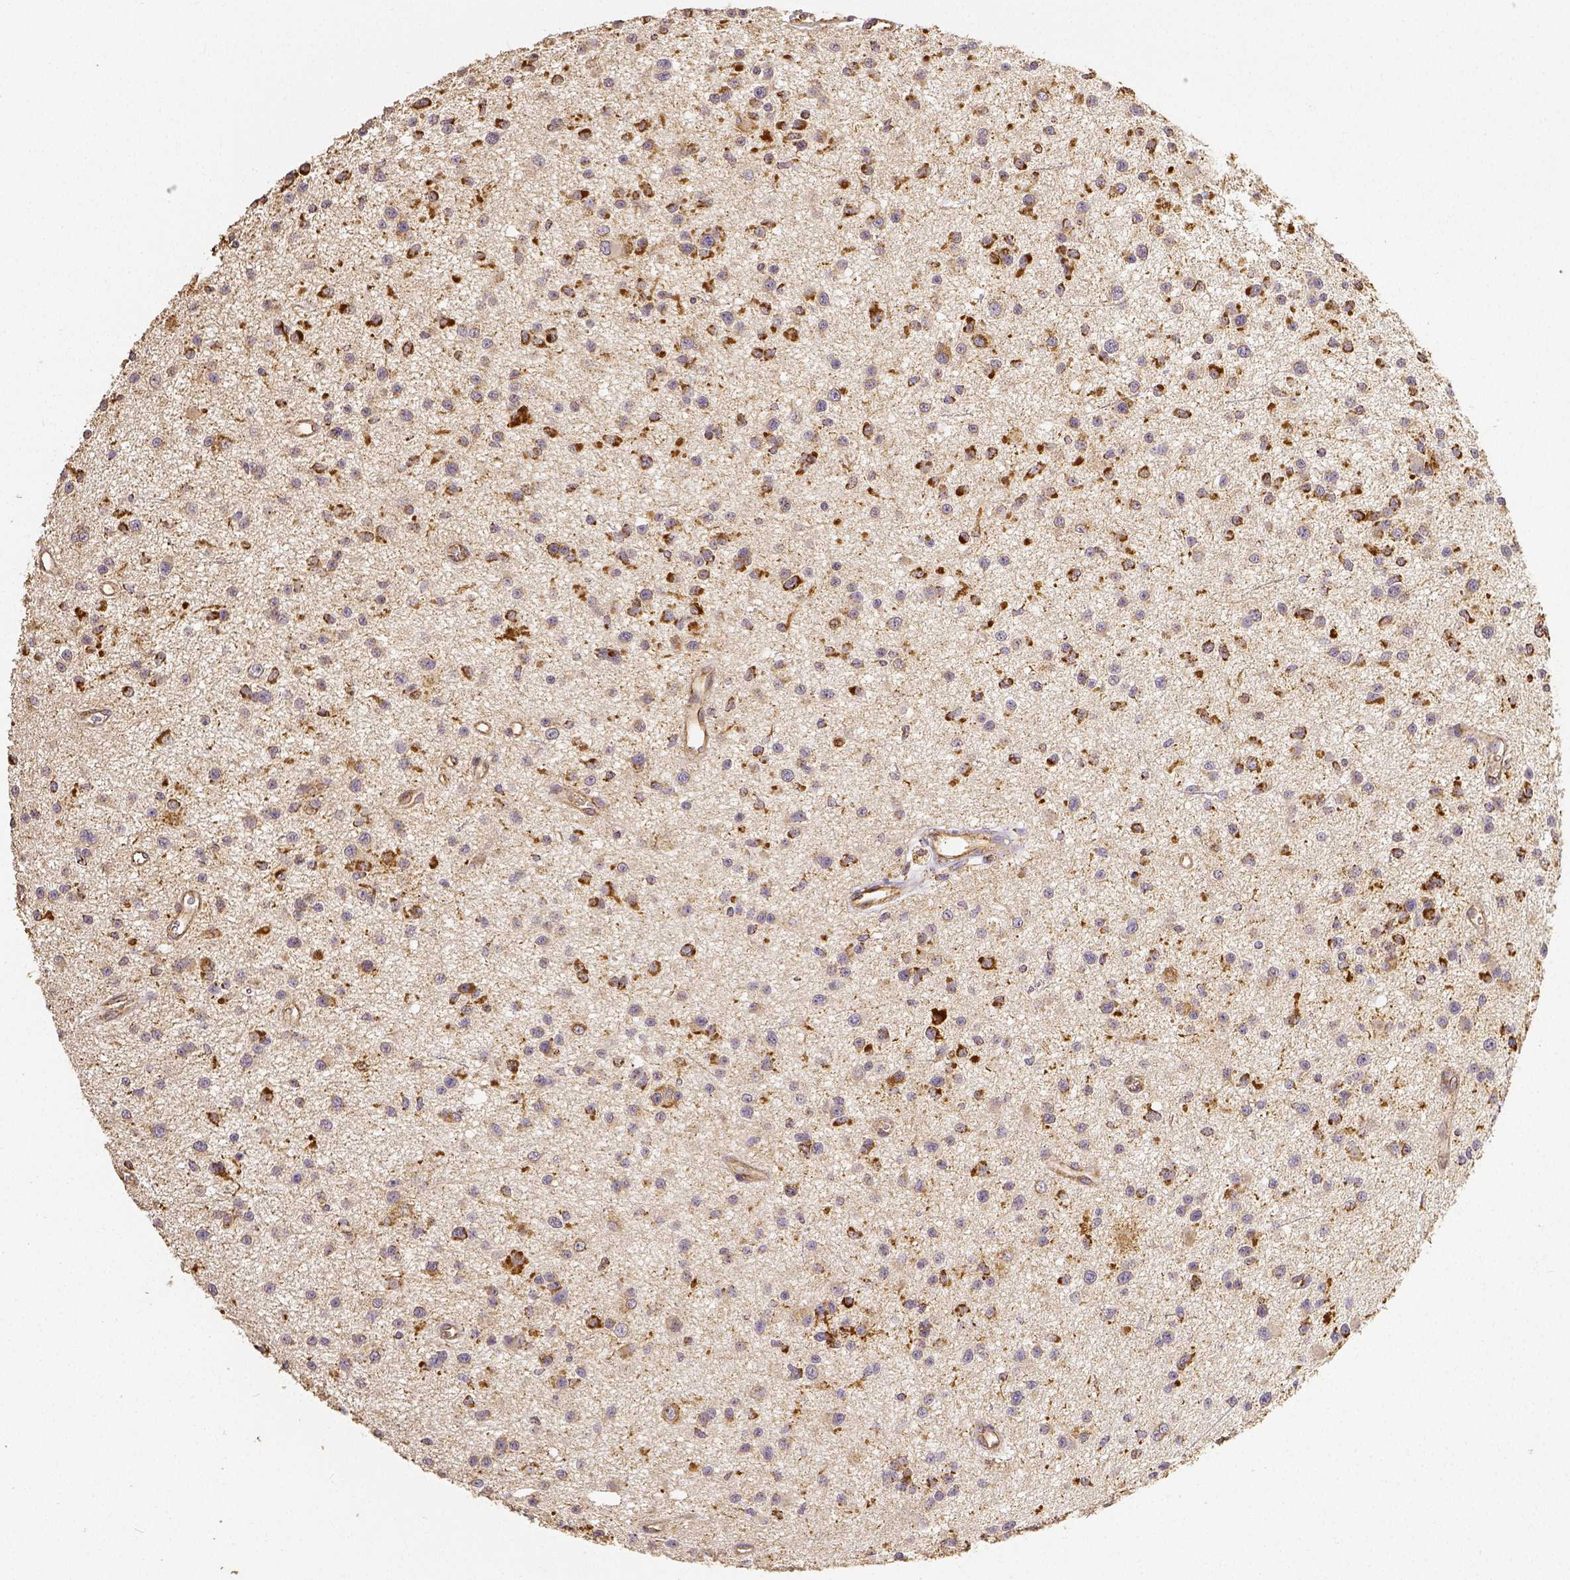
{"staining": {"intensity": "weak", "quantity": ">75%", "location": "cytoplasmic/membranous"}, "tissue": "glioma", "cell_type": "Tumor cells", "image_type": "cancer", "snomed": [{"axis": "morphology", "description": "Glioma, malignant, Low grade"}, {"axis": "topography", "description": "Brain"}], "caption": "Malignant glioma (low-grade) was stained to show a protein in brown. There is low levels of weak cytoplasmic/membranous staining in approximately >75% of tumor cells.", "gene": "SDHB", "patient": {"sex": "male", "age": 43}}